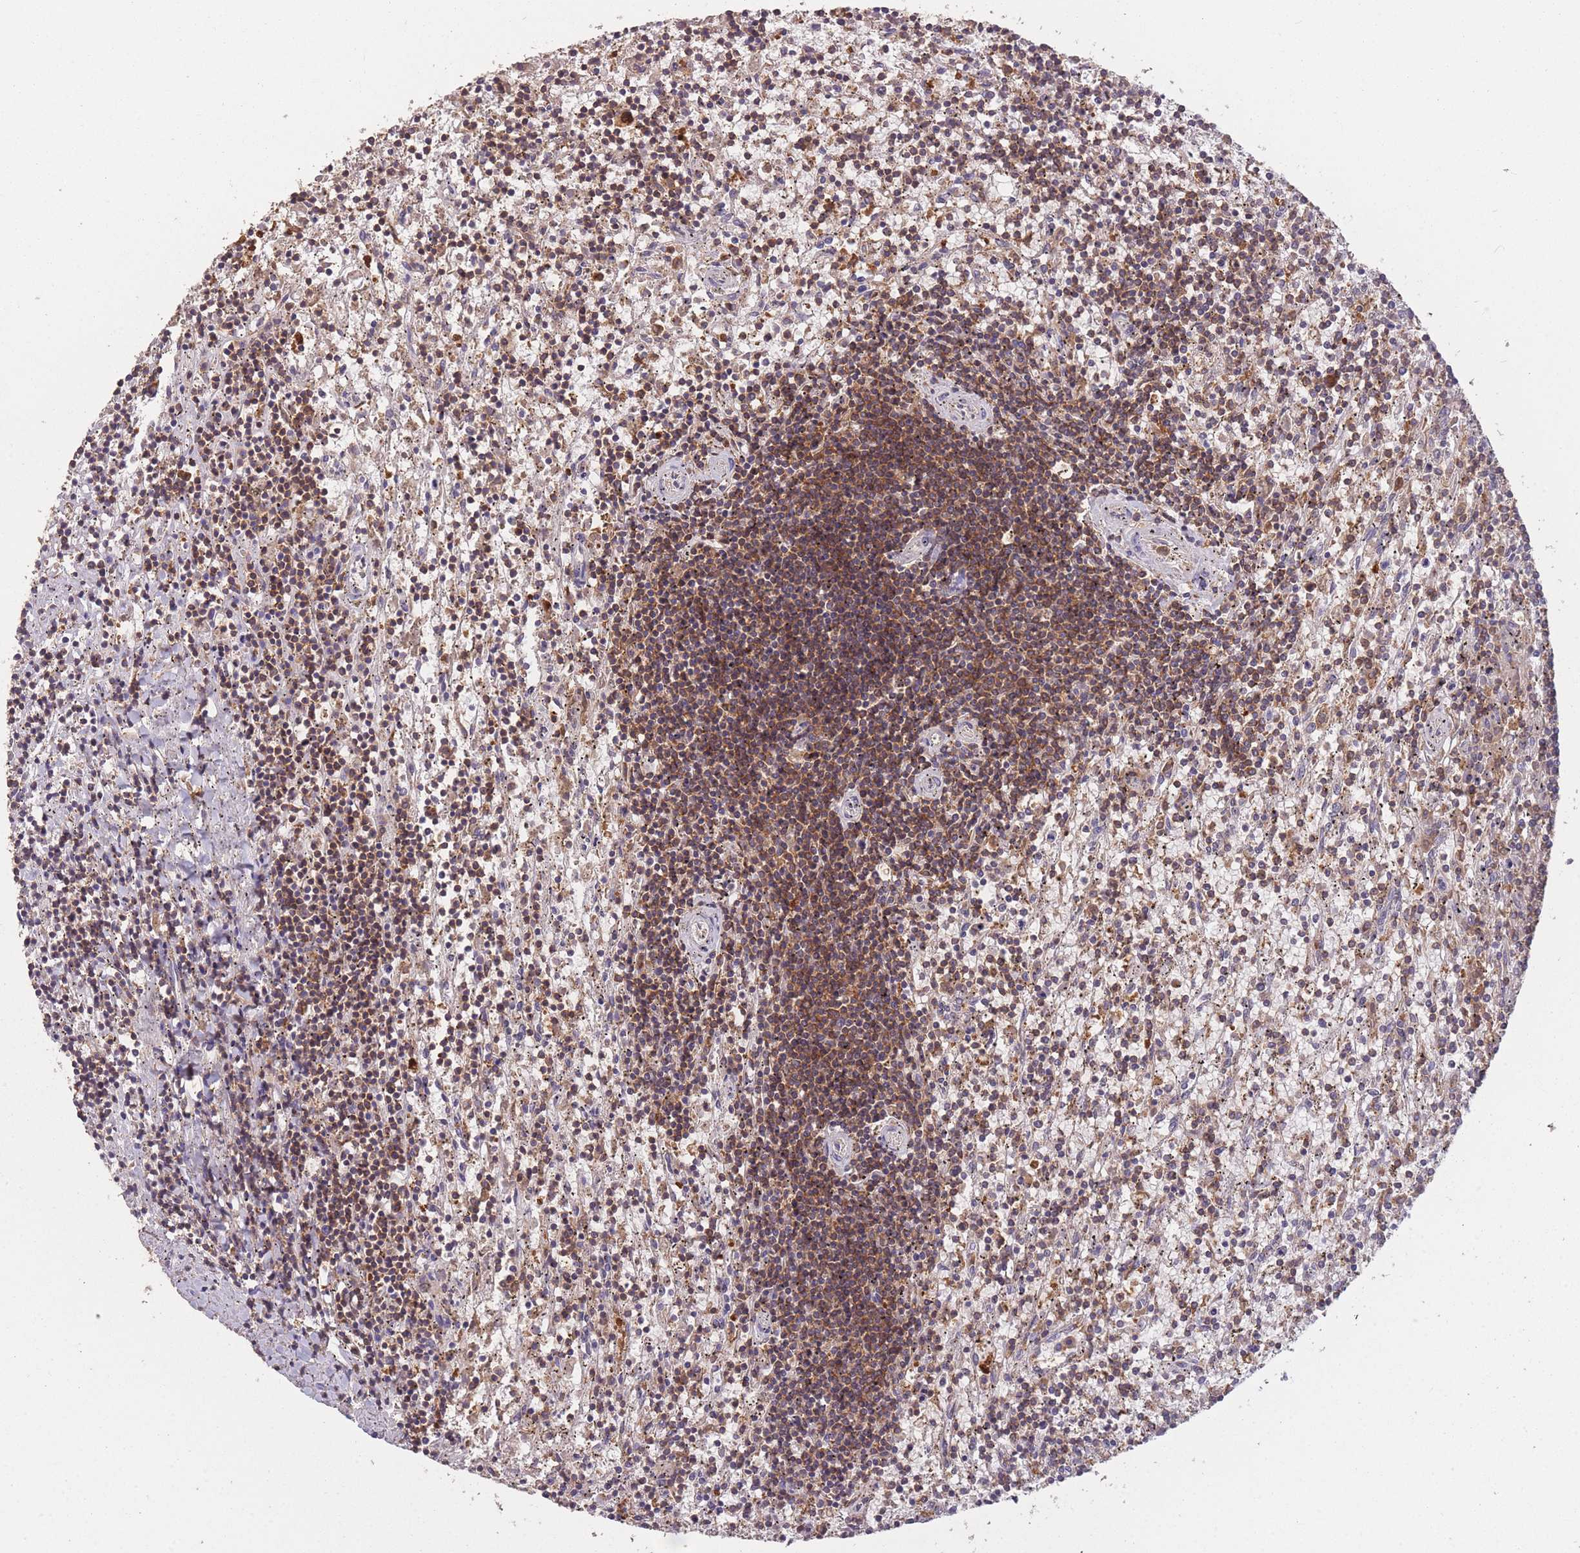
{"staining": {"intensity": "moderate", "quantity": ">75%", "location": "cytoplasmic/membranous"}, "tissue": "lymphoma", "cell_type": "Tumor cells", "image_type": "cancer", "snomed": [{"axis": "morphology", "description": "Malignant lymphoma, non-Hodgkin's type, Low grade"}, {"axis": "topography", "description": "Spleen"}], "caption": "Immunohistochemistry (IHC) photomicrograph of malignant lymphoma, non-Hodgkin's type (low-grade) stained for a protein (brown), which shows medium levels of moderate cytoplasmic/membranous positivity in approximately >75% of tumor cells.", "gene": "GMIP", "patient": {"sex": "male", "age": 76}}